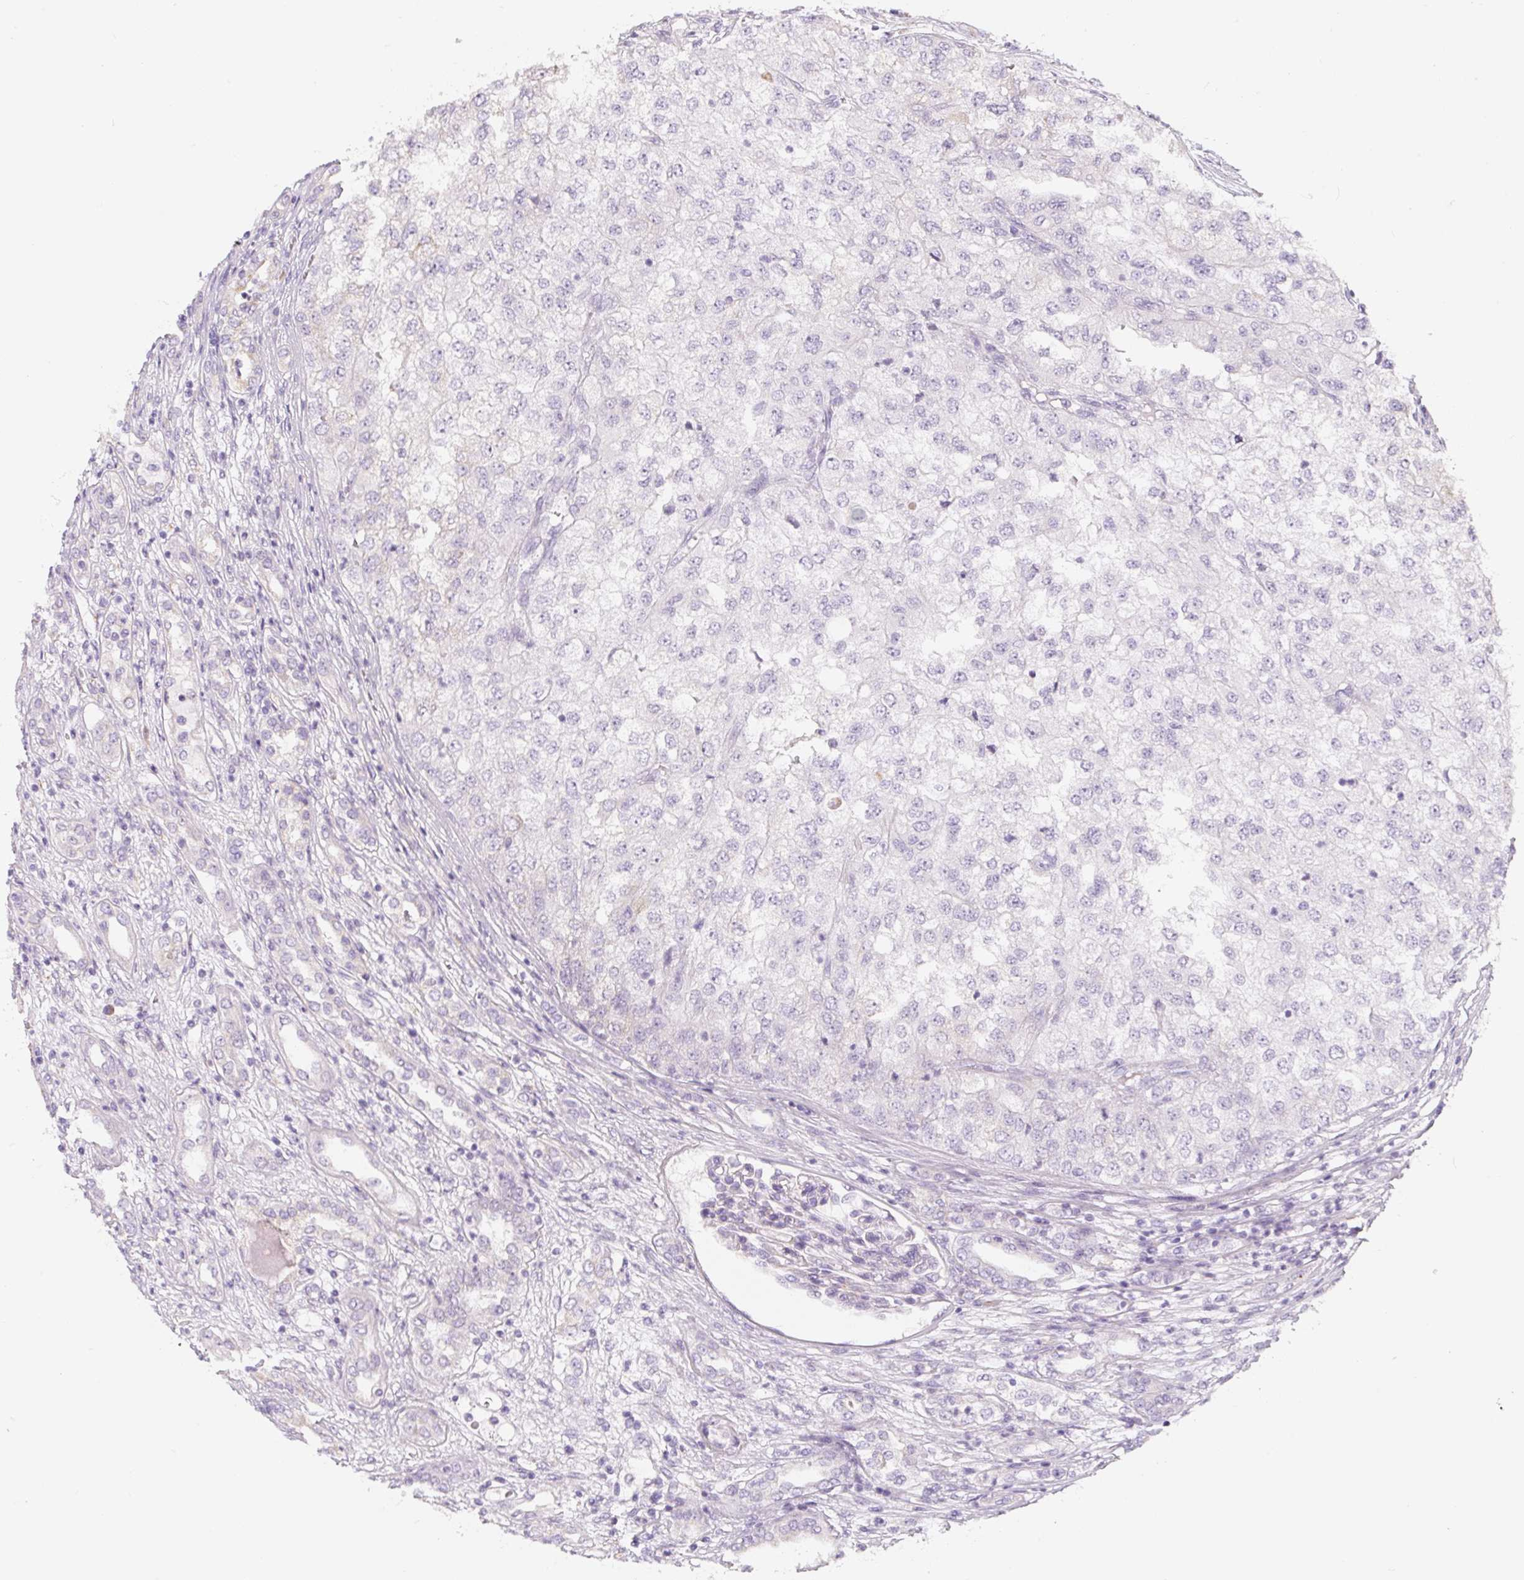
{"staining": {"intensity": "negative", "quantity": "none", "location": "none"}, "tissue": "renal cancer", "cell_type": "Tumor cells", "image_type": "cancer", "snomed": [{"axis": "morphology", "description": "Adenocarcinoma, NOS"}, {"axis": "topography", "description": "Kidney"}], "caption": "Protein analysis of renal cancer exhibits no significant expression in tumor cells.", "gene": "PWWP3B", "patient": {"sex": "female", "age": 54}}